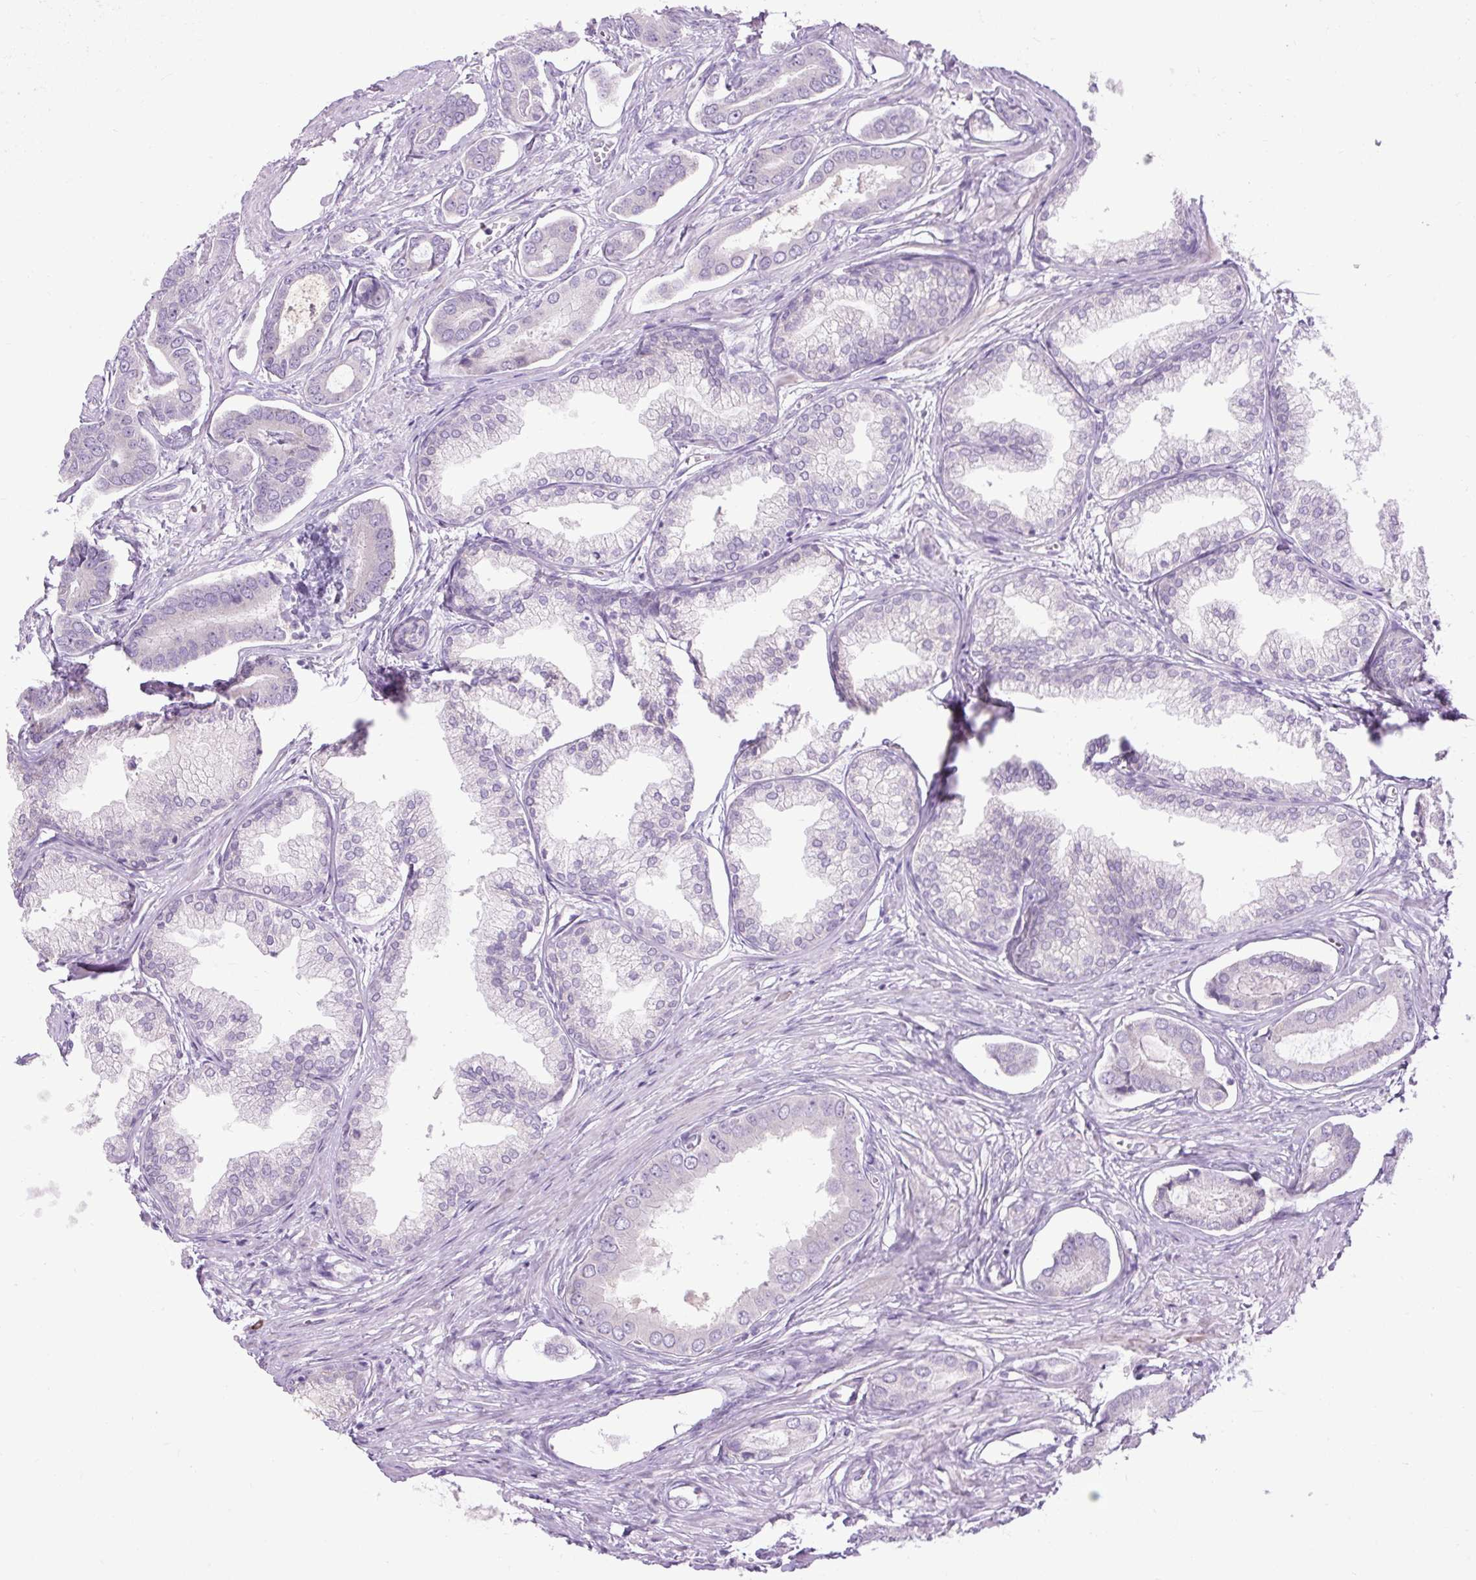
{"staining": {"intensity": "negative", "quantity": "none", "location": "none"}, "tissue": "prostate cancer", "cell_type": "Tumor cells", "image_type": "cancer", "snomed": [{"axis": "morphology", "description": "Adenocarcinoma, NOS"}, {"axis": "topography", "description": "Prostate and seminal vesicle, NOS"}], "caption": "High power microscopy photomicrograph of an IHC histopathology image of prostate cancer (adenocarcinoma), revealing no significant positivity in tumor cells. The staining was performed using DAB to visualize the protein expression in brown, while the nuclei were stained in blue with hematoxylin (Magnification: 20x).", "gene": "ARRDC2", "patient": {"sex": "male", "age": 76}}